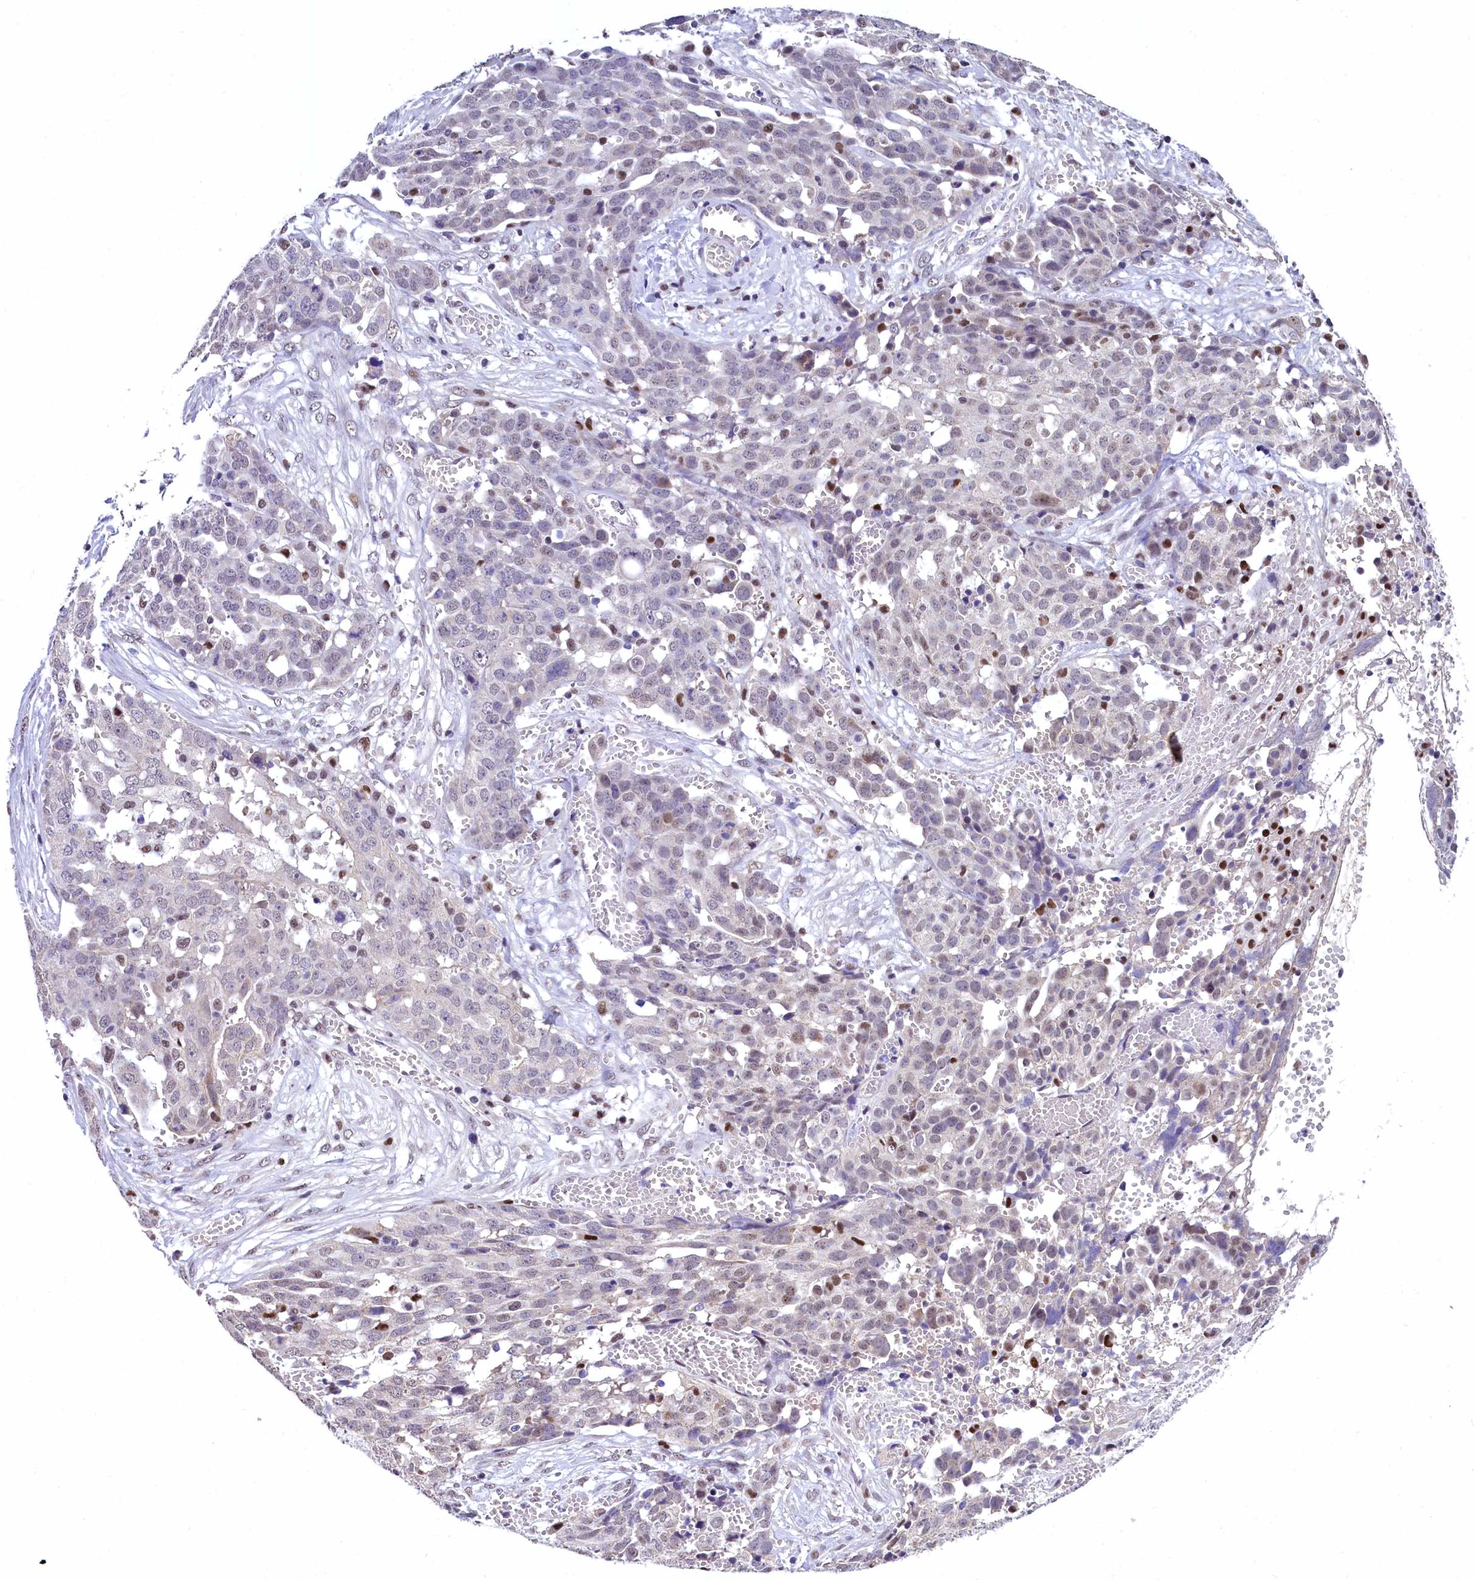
{"staining": {"intensity": "weak", "quantity": "<25%", "location": "nuclear"}, "tissue": "ovarian cancer", "cell_type": "Tumor cells", "image_type": "cancer", "snomed": [{"axis": "morphology", "description": "Cystadenocarcinoma, serous, NOS"}, {"axis": "topography", "description": "Soft tissue"}, {"axis": "topography", "description": "Ovary"}], "caption": "Image shows no protein positivity in tumor cells of ovarian cancer (serous cystadenocarcinoma) tissue.", "gene": "HECTD4", "patient": {"sex": "female", "age": 57}}